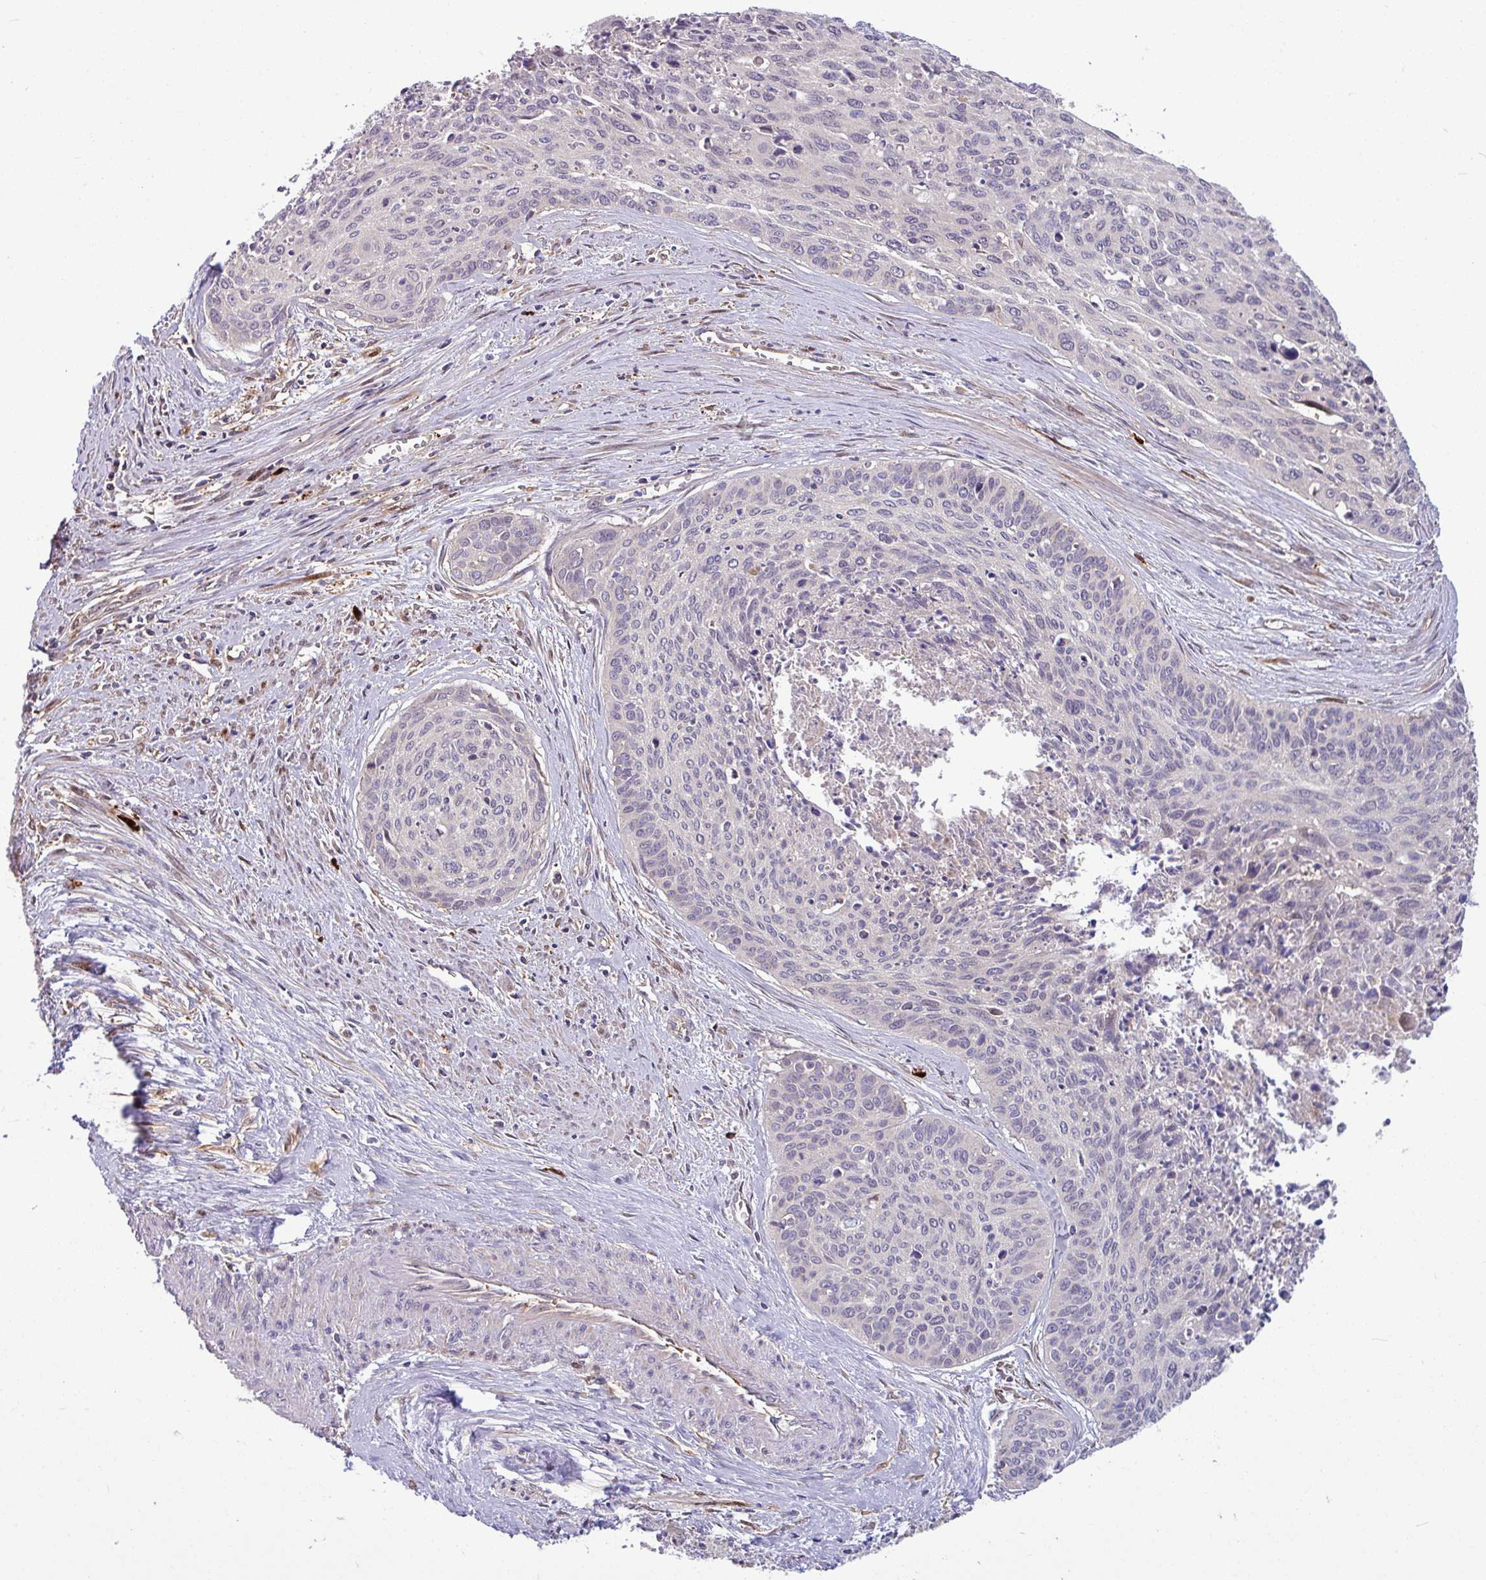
{"staining": {"intensity": "negative", "quantity": "none", "location": "none"}, "tissue": "cervical cancer", "cell_type": "Tumor cells", "image_type": "cancer", "snomed": [{"axis": "morphology", "description": "Squamous cell carcinoma, NOS"}, {"axis": "topography", "description": "Cervix"}], "caption": "Human cervical cancer (squamous cell carcinoma) stained for a protein using IHC shows no positivity in tumor cells.", "gene": "B4GALNT4", "patient": {"sex": "female", "age": 55}}